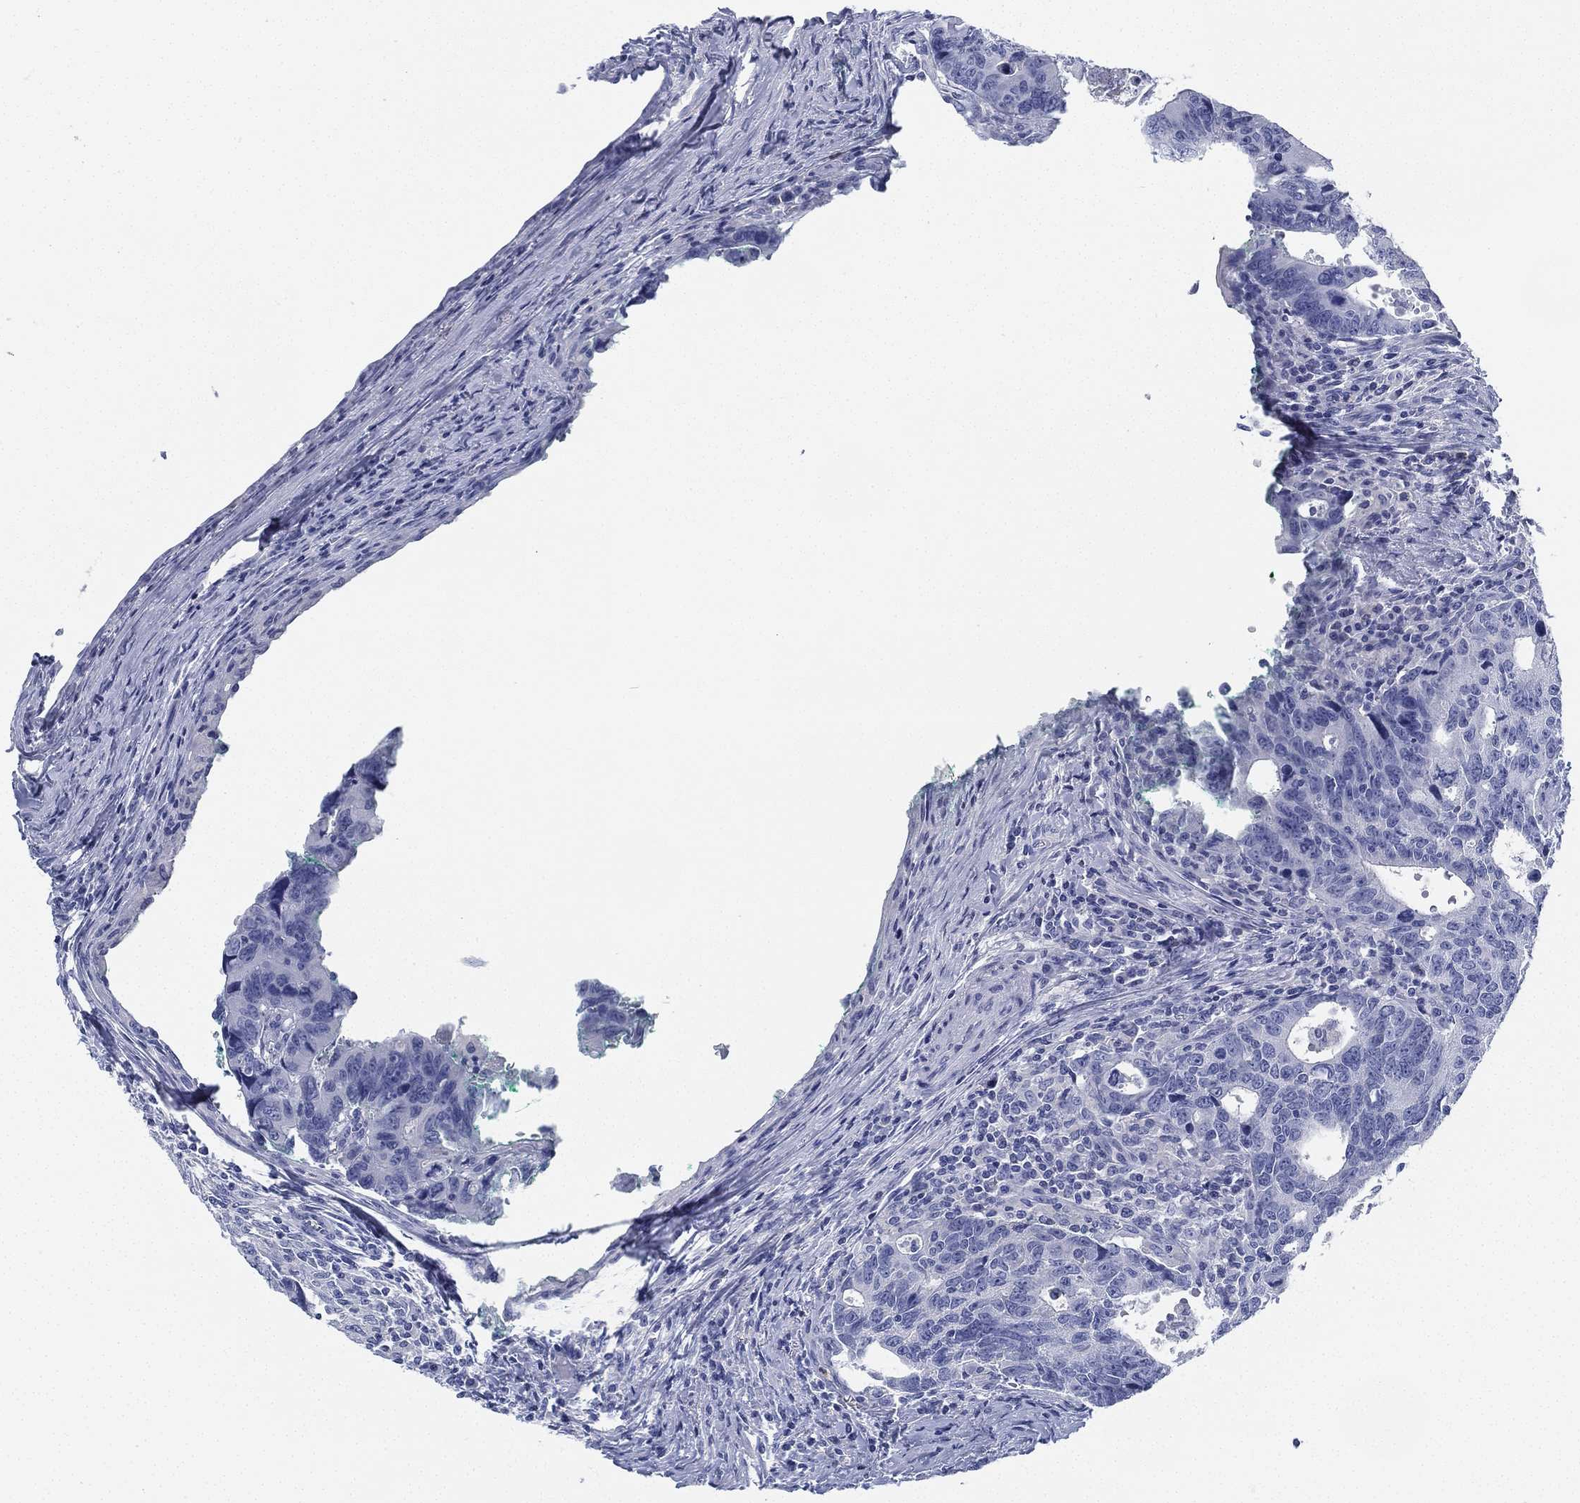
{"staining": {"intensity": "negative", "quantity": "none", "location": "none"}, "tissue": "colorectal cancer", "cell_type": "Tumor cells", "image_type": "cancer", "snomed": [{"axis": "morphology", "description": "Adenocarcinoma, NOS"}, {"axis": "topography", "description": "Colon"}], "caption": "This is a image of IHC staining of colorectal cancer (adenocarcinoma), which shows no expression in tumor cells.", "gene": "DEFB121", "patient": {"sex": "female", "age": 77}}